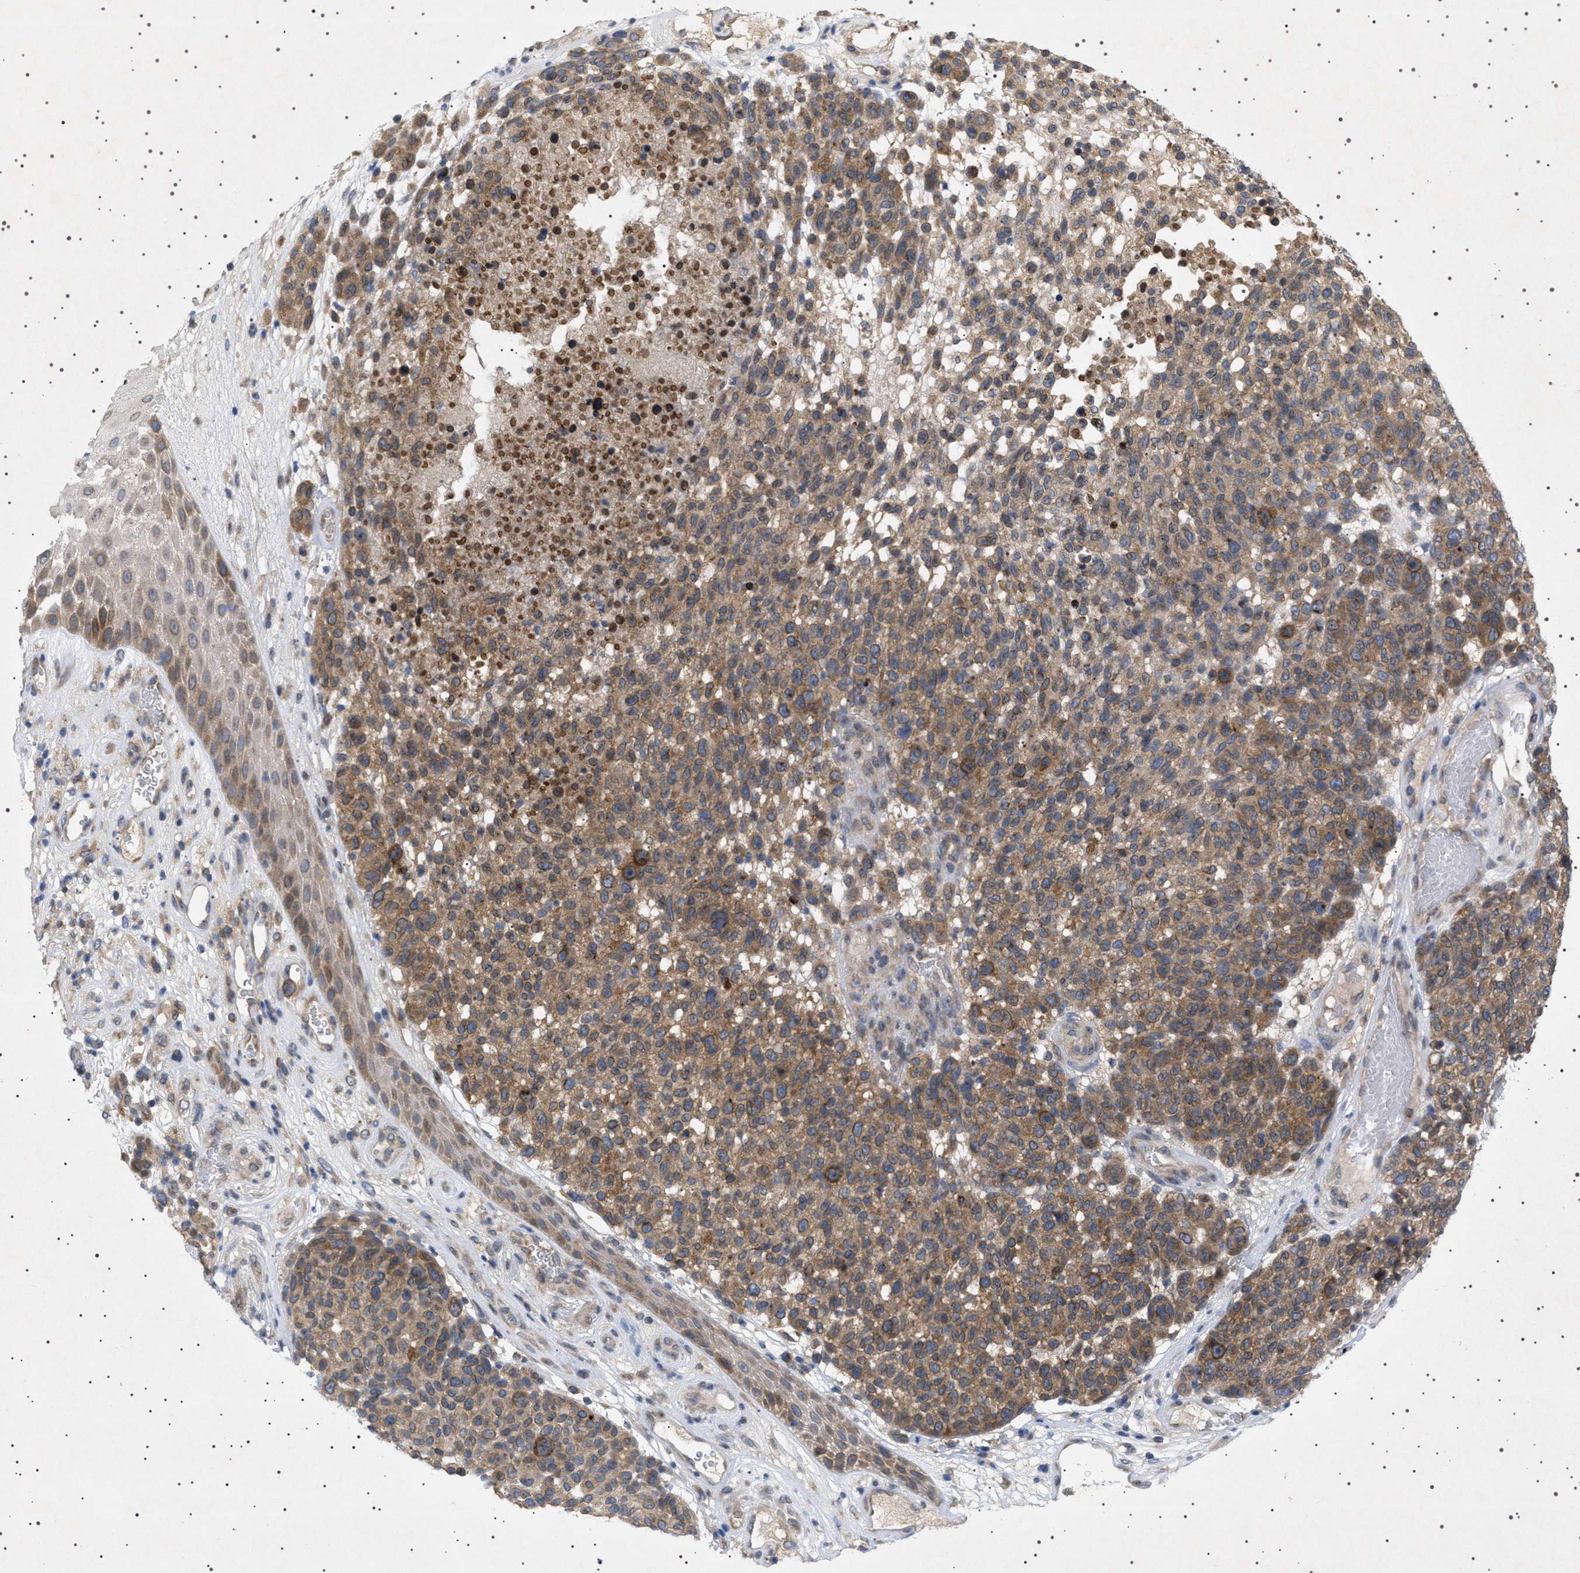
{"staining": {"intensity": "moderate", "quantity": ">75%", "location": "cytoplasmic/membranous"}, "tissue": "melanoma", "cell_type": "Tumor cells", "image_type": "cancer", "snomed": [{"axis": "morphology", "description": "Malignant melanoma, NOS"}, {"axis": "topography", "description": "Skin"}], "caption": "Tumor cells show medium levels of moderate cytoplasmic/membranous staining in approximately >75% of cells in melanoma.", "gene": "NUP93", "patient": {"sex": "male", "age": 59}}